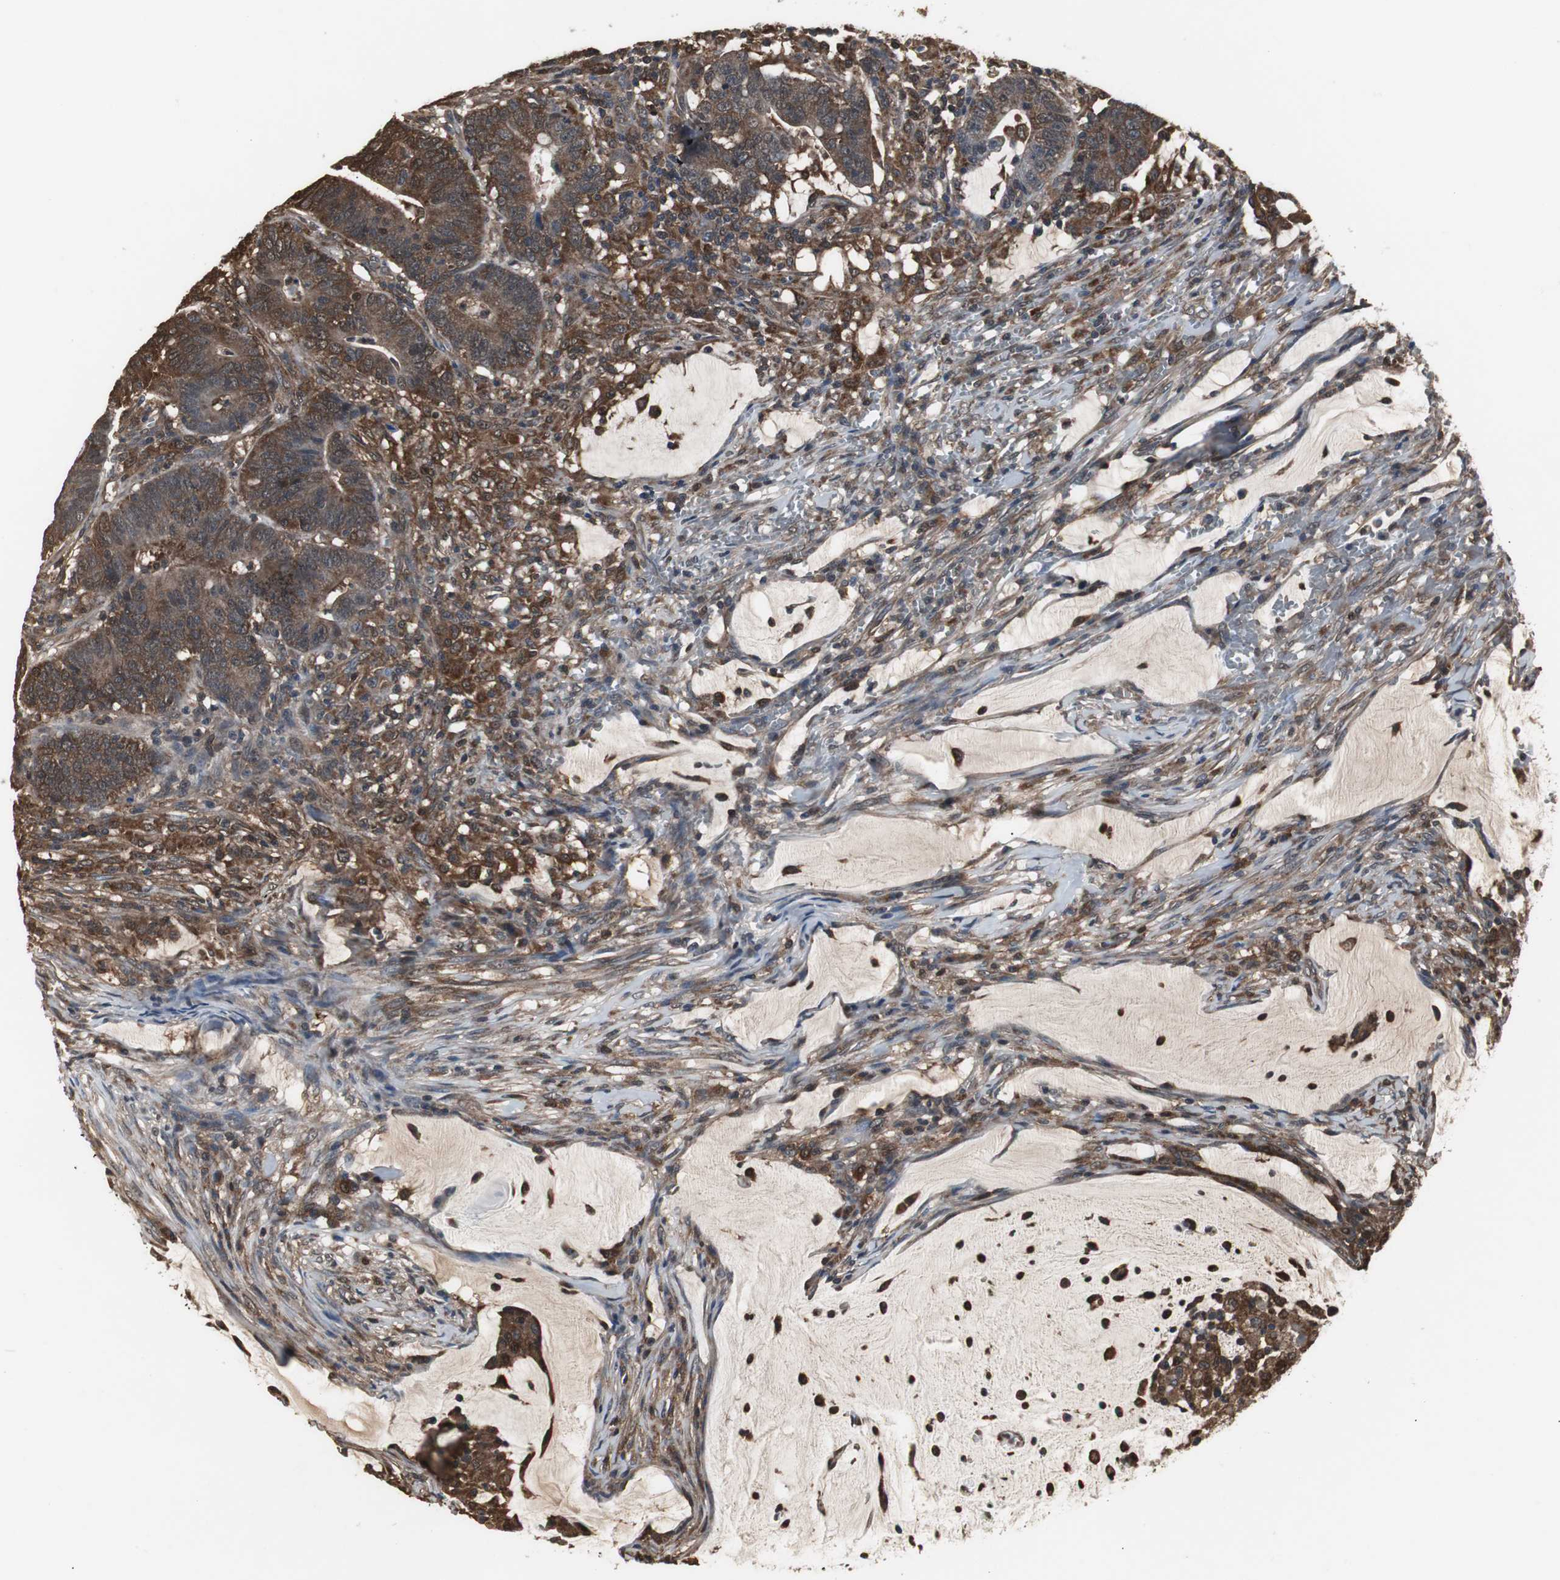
{"staining": {"intensity": "strong", "quantity": ">75%", "location": "cytoplasmic/membranous"}, "tissue": "colorectal cancer", "cell_type": "Tumor cells", "image_type": "cancer", "snomed": [{"axis": "morphology", "description": "Adenocarcinoma, NOS"}, {"axis": "topography", "description": "Colon"}], "caption": "IHC of human colorectal adenocarcinoma displays high levels of strong cytoplasmic/membranous expression in approximately >75% of tumor cells.", "gene": "ZSCAN22", "patient": {"sex": "male", "age": 45}}